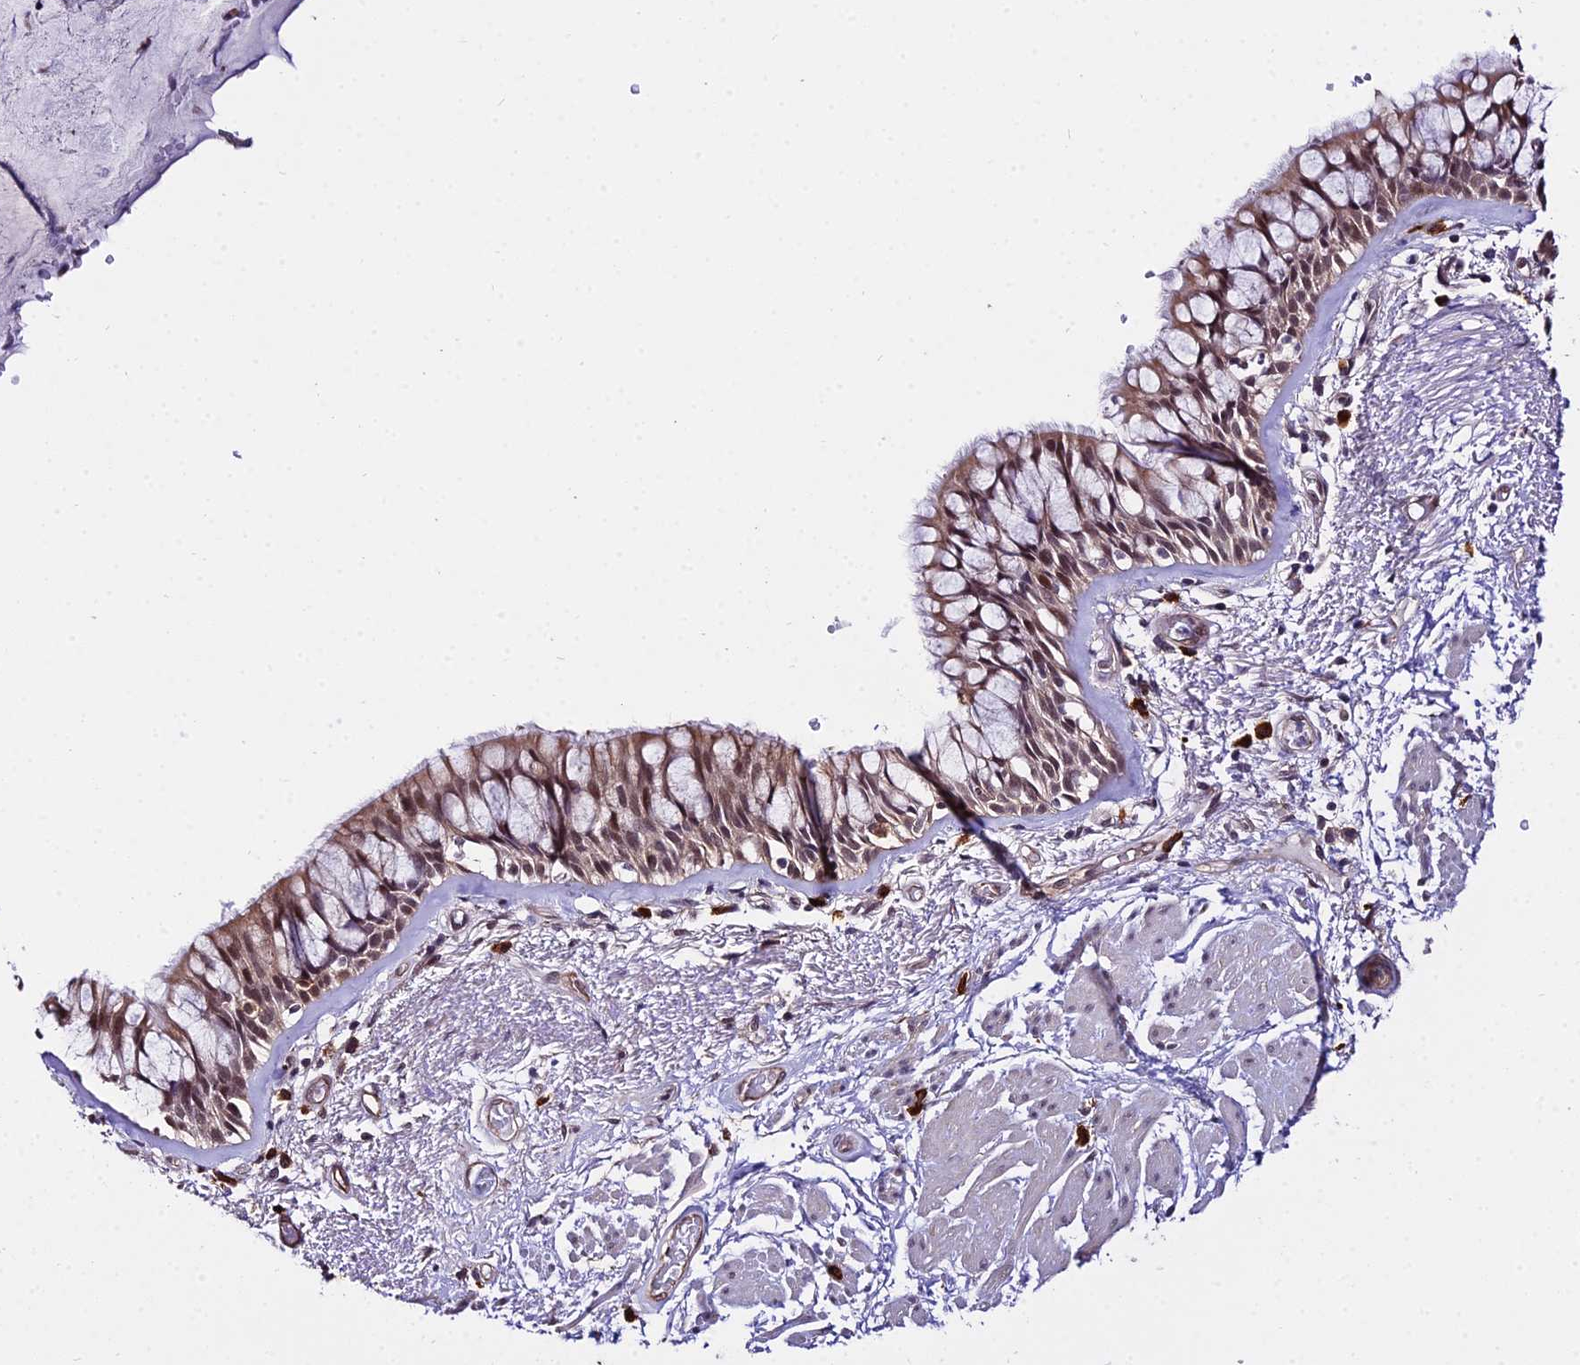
{"staining": {"intensity": "weak", "quantity": "25%-75%", "location": "cytoplasmic/membranous,nuclear"}, "tissue": "bronchus", "cell_type": "Respiratory epithelial cells", "image_type": "normal", "snomed": [{"axis": "morphology", "description": "Normal tissue, NOS"}, {"axis": "topography", "description": "Bronchus"}], "caption": "A photomicrograph showing weak cytoplasmic/membranous,nuclear staining in about 25%-75% of respiratory epithelial cells in benign bronchus, as visualized by brown immunohistochemical staining.", "gene": "POLR2I", "patient": {"sex": "male", "age": 66}}